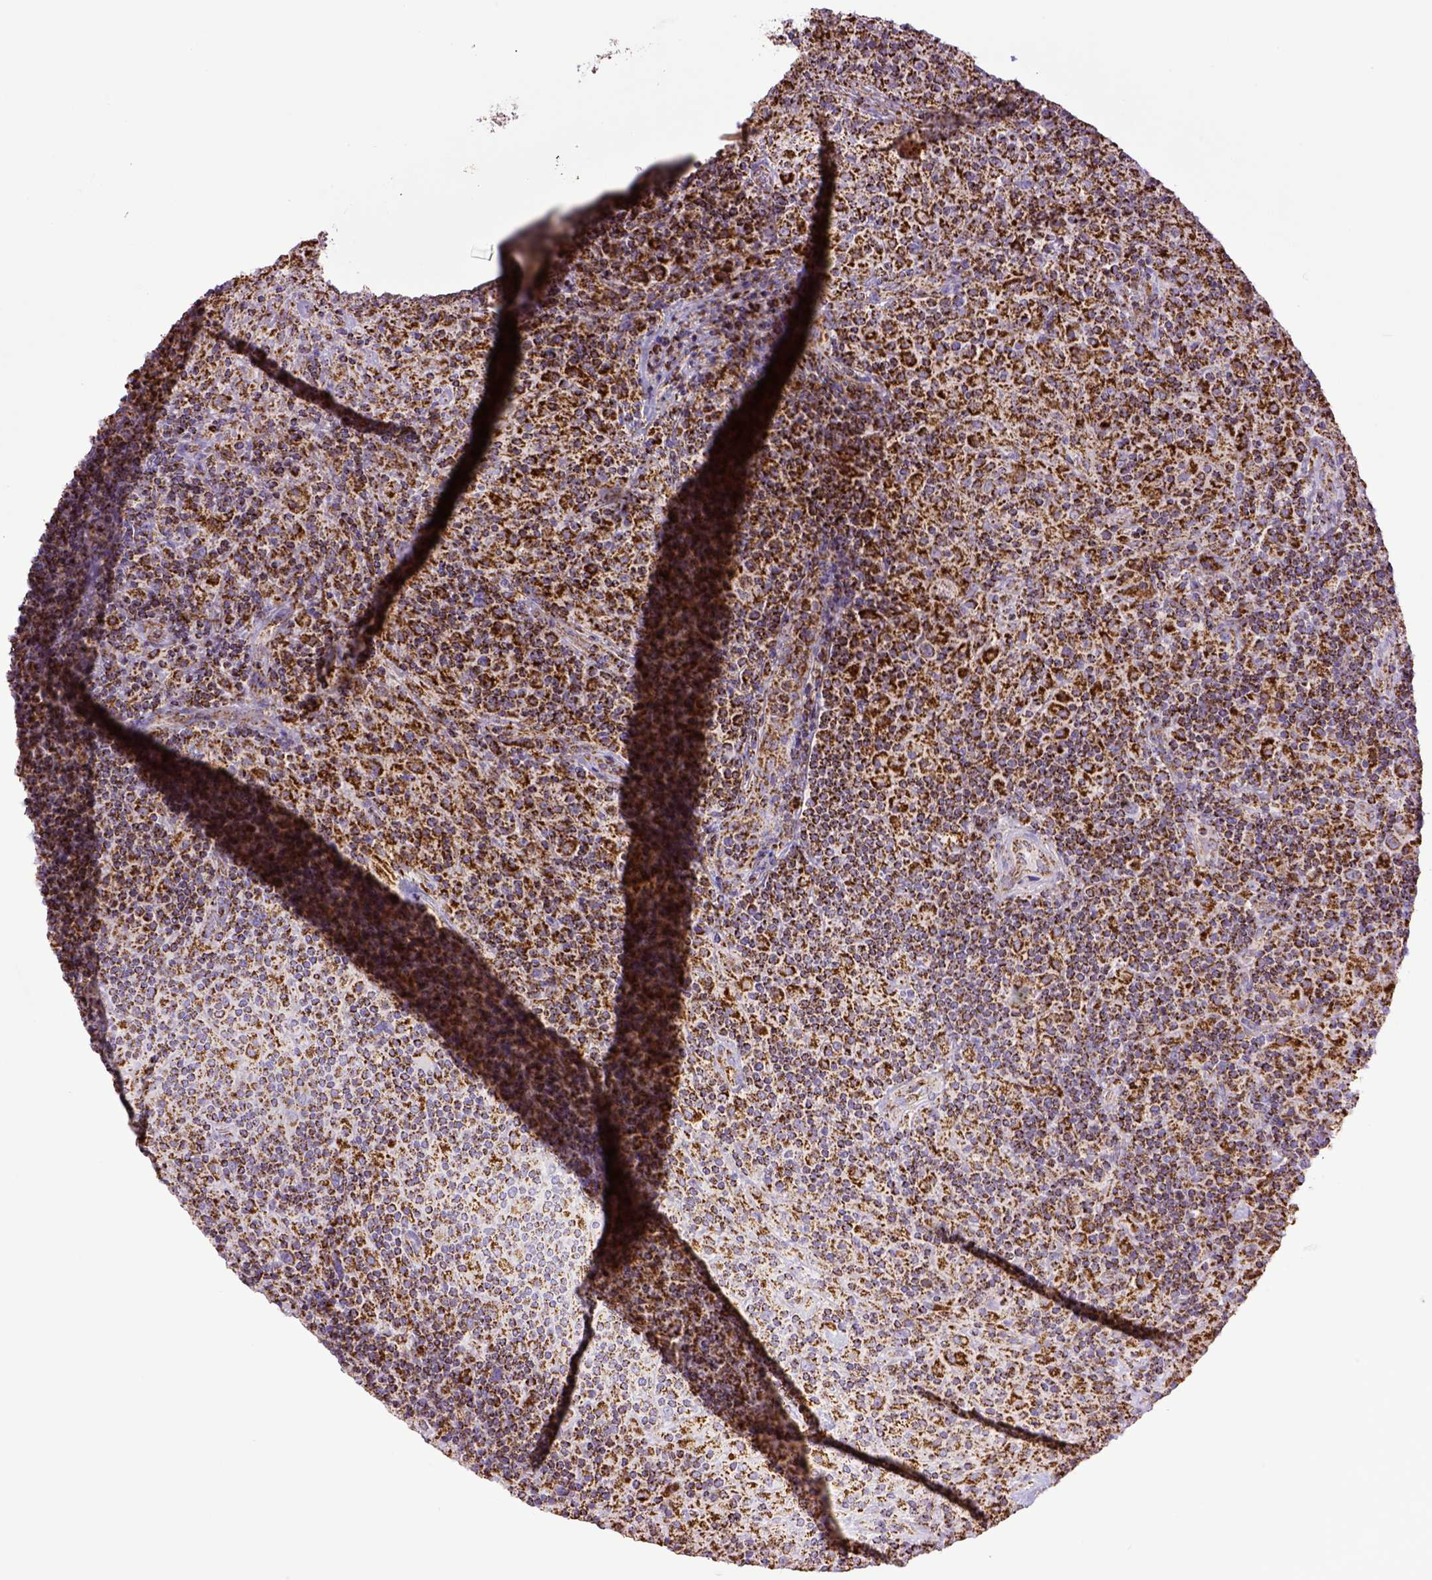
{"staining": {"intensity": "strong", "quantity": ">75%", "location": "cytoplasmic/membranous"}, "tissue": "lymphoma", "cell_type": "Tumor cells", "image_type": "cancer", "snomed": [{"axis": "morphology", "description": "Hodgkin's disease, NOS"}, {"axis": "topography", "description": "Lymph node"}], "caption": "Strong cytoplasmic/membranous protein positivity is identified in approximately >75% of tumor cells in Hodgkin's disease.", "gene": "MT-CO1", "patient": {"sex": "male", "age": 70}}